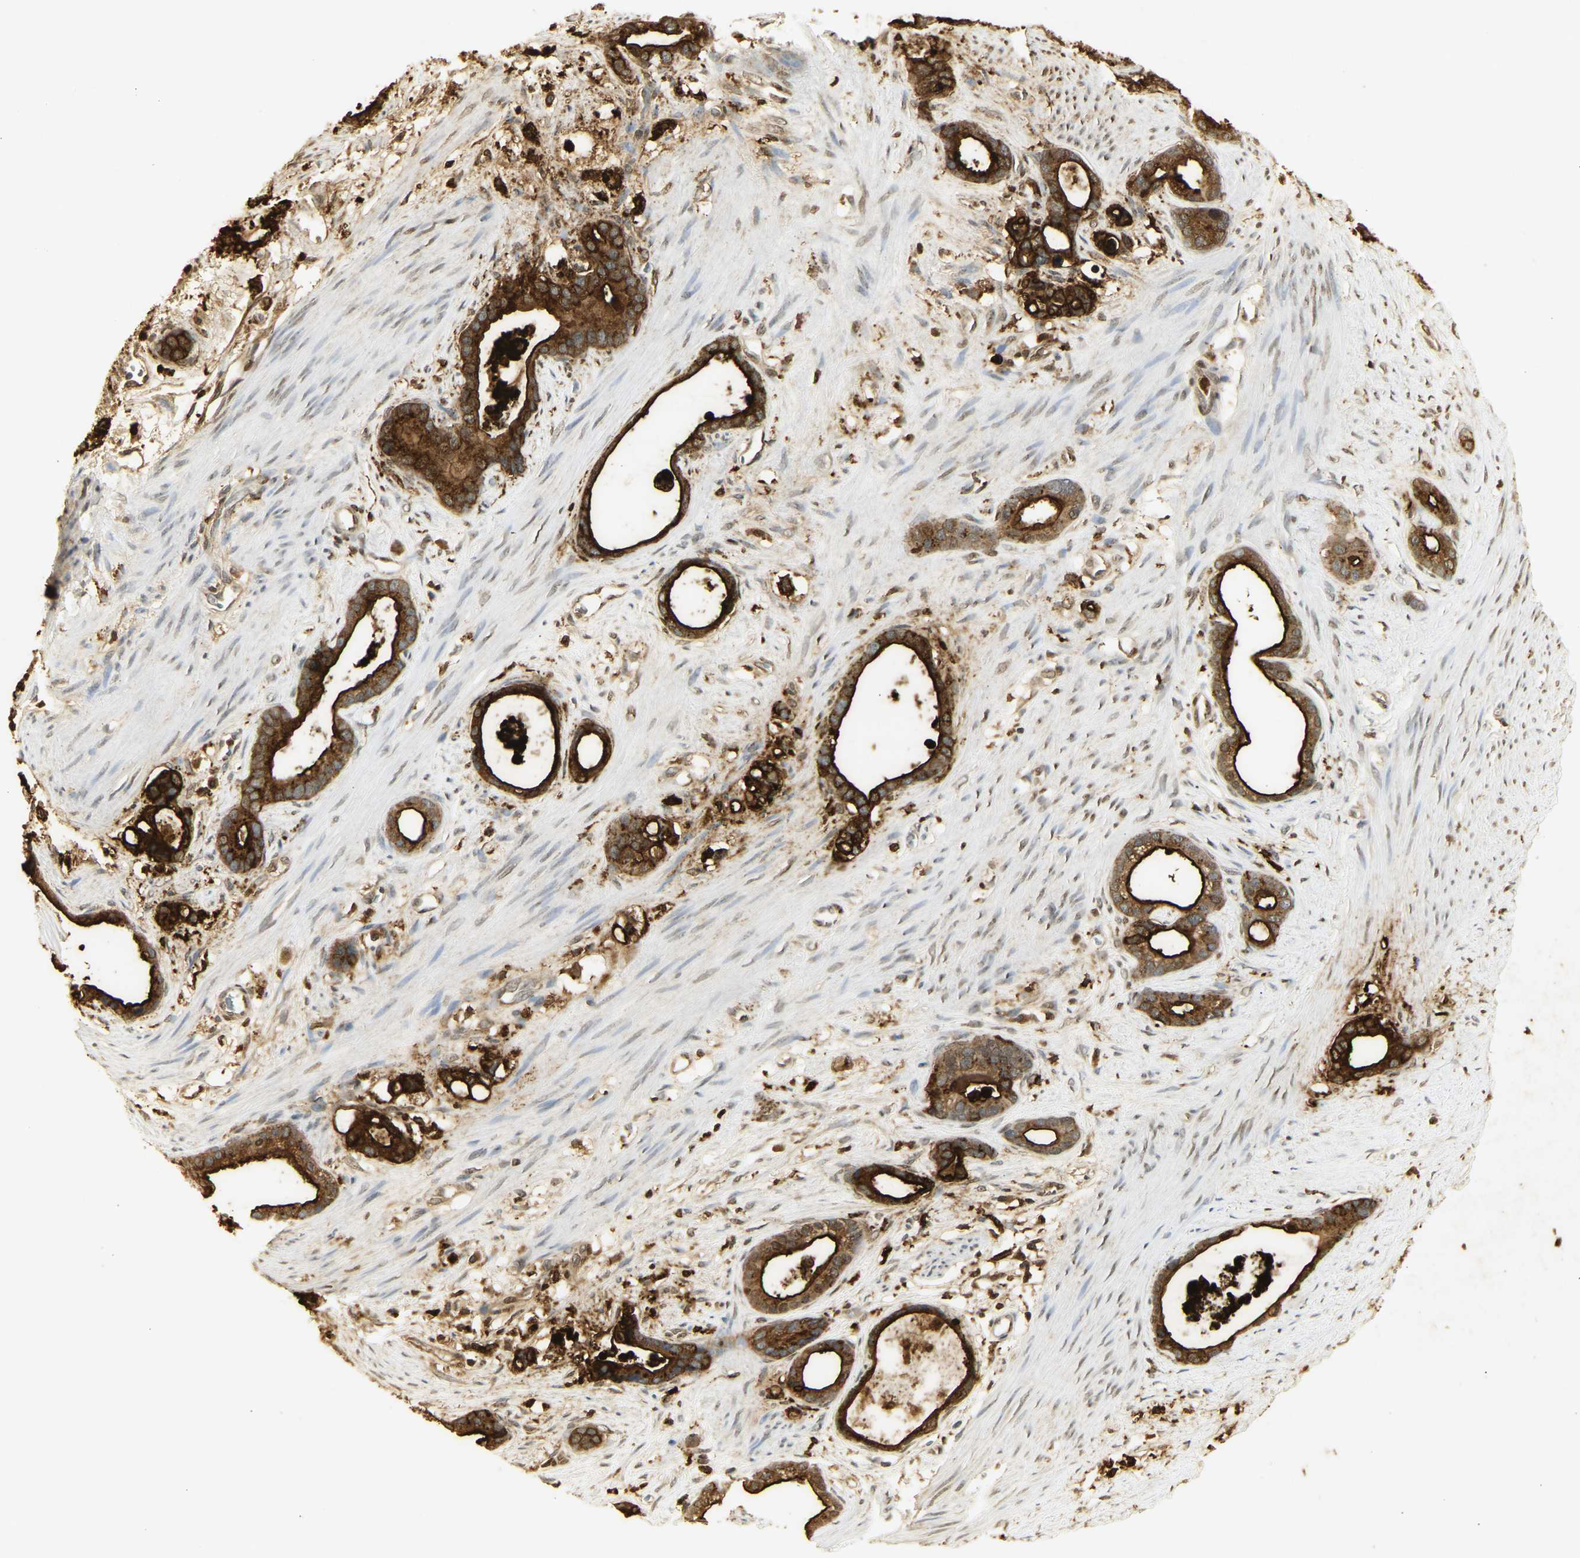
{"staining": {"intensity": "strong", "quantity": ">75%", "location": "cytoplasmic/membranous"}, "tissue": "stomach cancer", "cell_type": "Tumor cells", "image_type": "cancer", "snomed": [{"axis": "morphology", "description": "Adenocarcinoma, NOS"}, {"axis": "topography", "description": "Stomach"}], "caption": "An immunohistochemistry (IHC) micrograph of tumor tissue is shown. Protein staining in brown highlights strong cytoplasmic/membranous positivity in stomach cancer within tumor cells. (DAB (3,3'-diaminobenzidine) = brown stain, brightfield microscopy at high magnification).", "gene": "CEACAM5", "patient": {"sex": "female", "age": 75}}